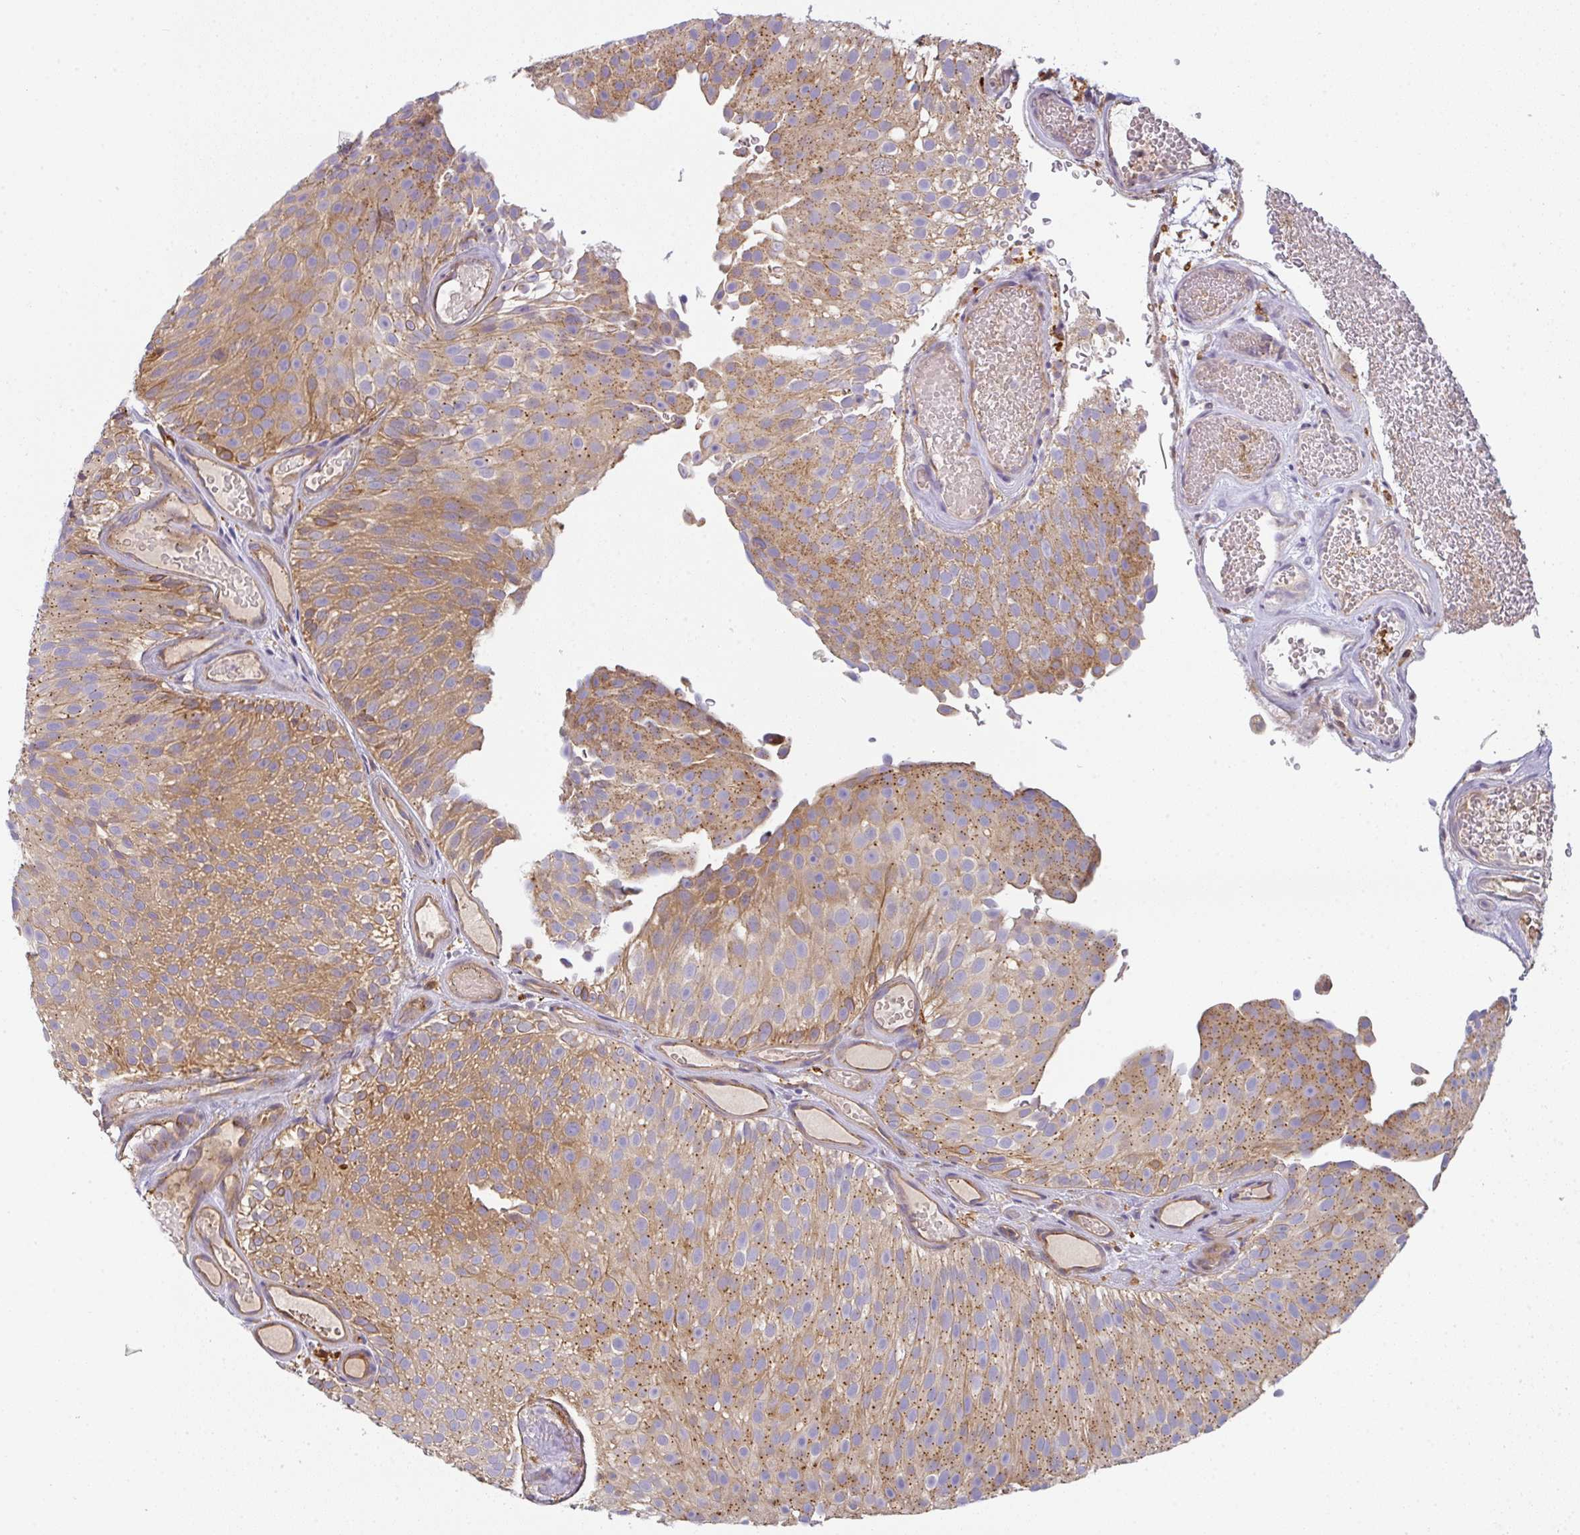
{"staining": {"intensity": "moderate", "quantity": ">75%", "location": "cytoplasmic/membranous"}, "tissue": "urothelial cancer", "cell_type": "Tumor cells", "image_type": "cancer", "snomed": [{"axis": "morphology", "description": "Urothelial carcinoma, Low grade"}, {"axis": "topography", "description": "Urinary bladder"}], "caption": "An image of low-grade urothelial carcinoma stained for a protein displays moderate cytoplasmic/membranous brown staining in tumor cells. (Brightfield microscopy of DAB IHC at high magnification).", "gene": "SNX5", "patient": {"sex": "male", "age": 78}}